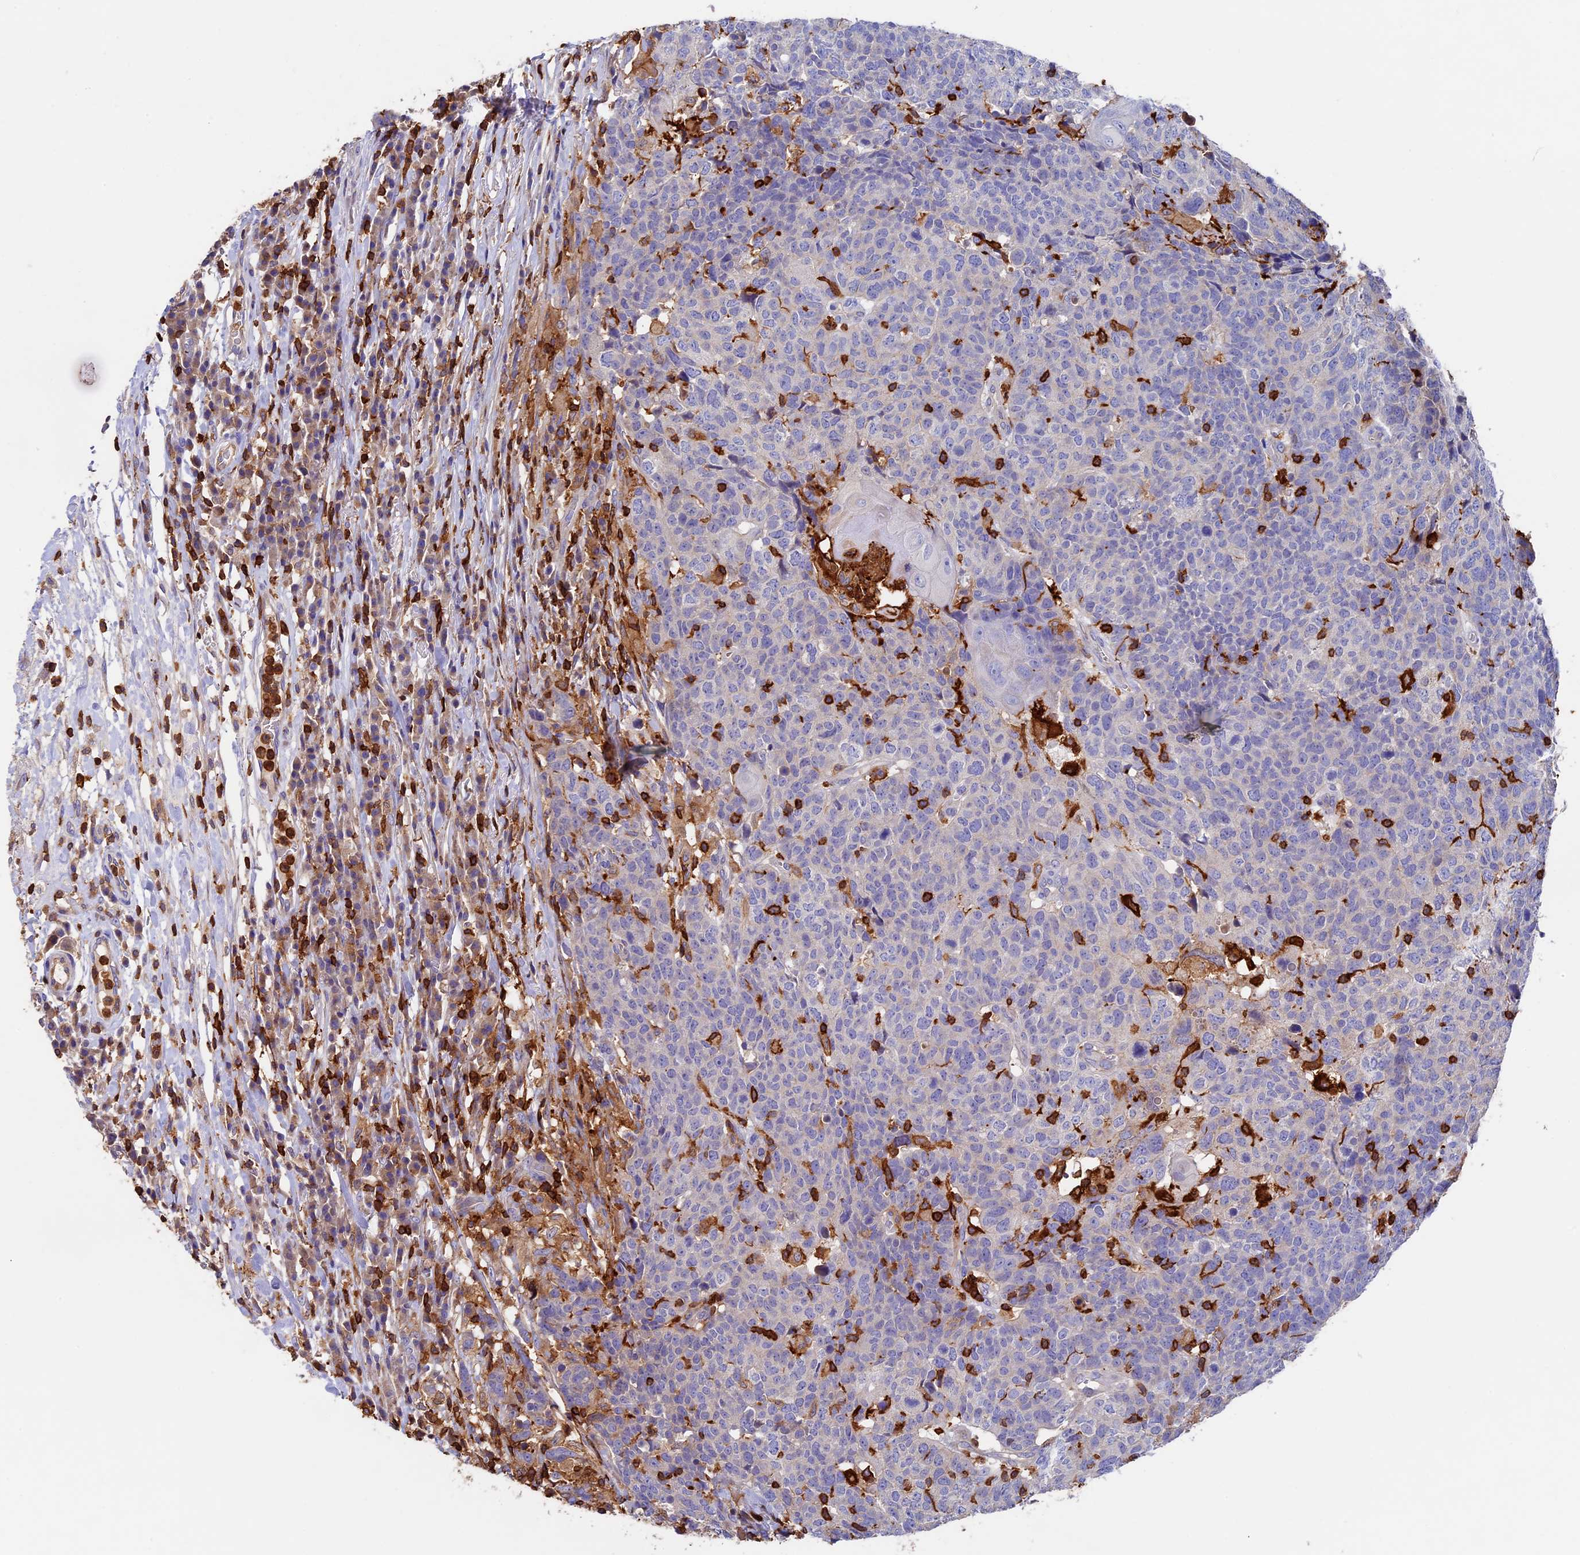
{"staining": {"intensity": "negative", "quantity": "none", "location": "none"}, "tissue": "head and neck cancer", "cell_type": "Tumor cells", "image_type": "cancer", "snomed": [{"axis": "morphology", "description": "Squamous cell carcinoma, NOS"}, {"axis": "topography", "description": "Head-Neck"}], "caption": "Tumor cells are negative for protein expression in human head and neck cancer.", "gene": "ADAT1", "patient": {"sex": "male", "age": 66}}